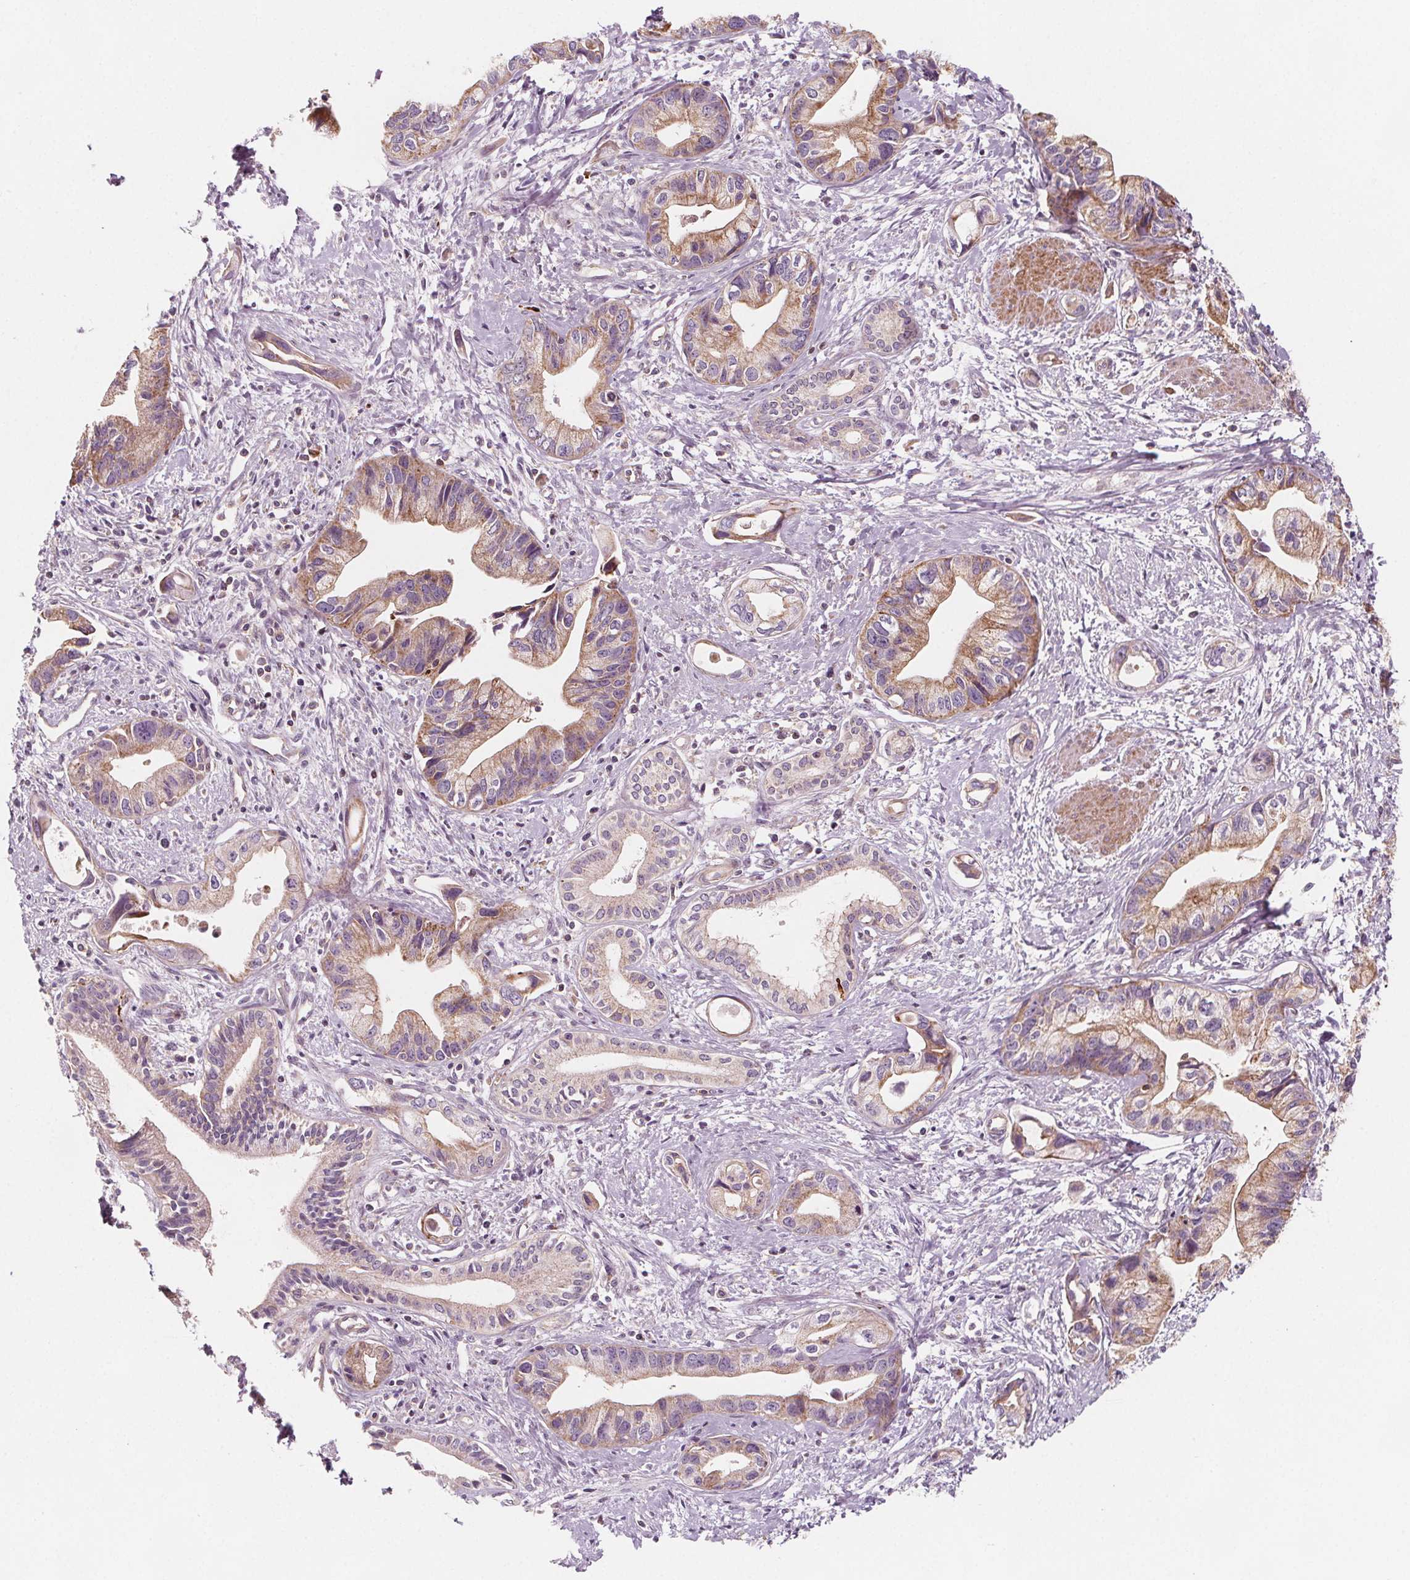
{"staining": {"intensity": "moderate", "quantity": "25%-75%", "location": "cytoplasmic/membranous"}, "tissue": "pancreatic cancer", "cell_type": "Tumor cells", "image_type": "cancer", "snomed": [{"axis": "morphology", "description": "Adenocarcinoma, NOS"}, {"axis": "topography", "description": "Pancreas"}], "caption": "IHC image of neoplastic tissue: pancreatic adenocarcinoma stained using immunohistochemistry reveals medium levels of moderate protein expression localized specifically in the cytoplasmic/membranous of tumor cells, appearing as a cytoplasmic/membranous brown color.", "gene": "ADAM33", "patient": {"sex": "female", "age": 61}}